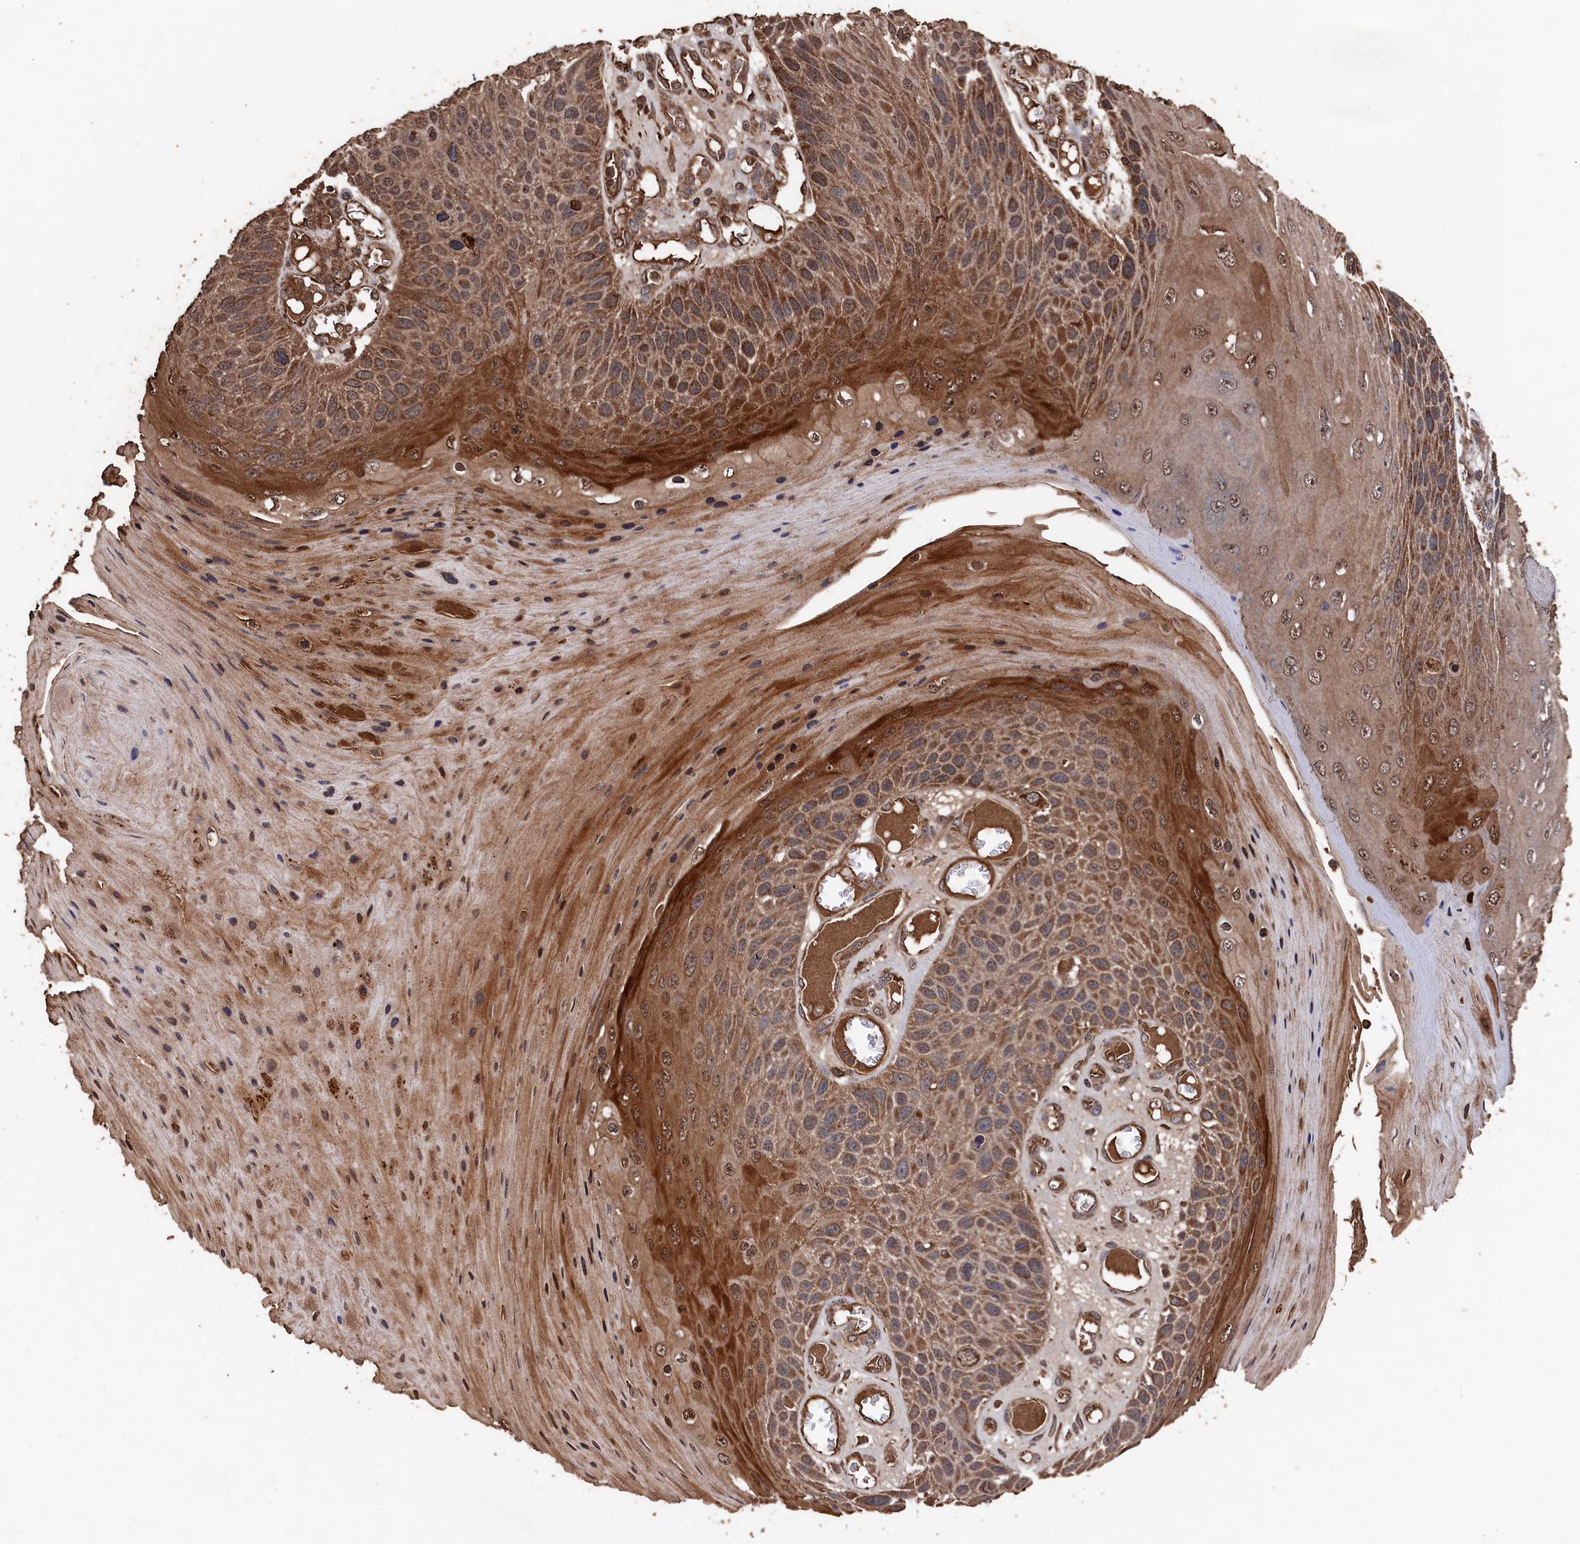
{"staining": {"intensity": "moderate", "quantity": ">75%", "location": "cytoplasmic/membranous,nuclear"}, "tissue": "skin cancer", "cell_type": "Tumor cells", "image_type": "cancer", "snomed": [{"axis": "morphology", "description": "Squamous cell carcinoma, NOS"}, {"axis": "topography", "description": "Skin"}], "caption": "Moderate cytoplasmic/membranous and nuclear protein staining is seen in about >75% of tumor cells in skin cancer (squamous cell carcinoma). (Stains: DAB in brown, nuclei in blue, Microscopy: brightfield microscopy at high magnification).", "gene": "SNX33", "patient": {"sex": "female", "age": 88}}